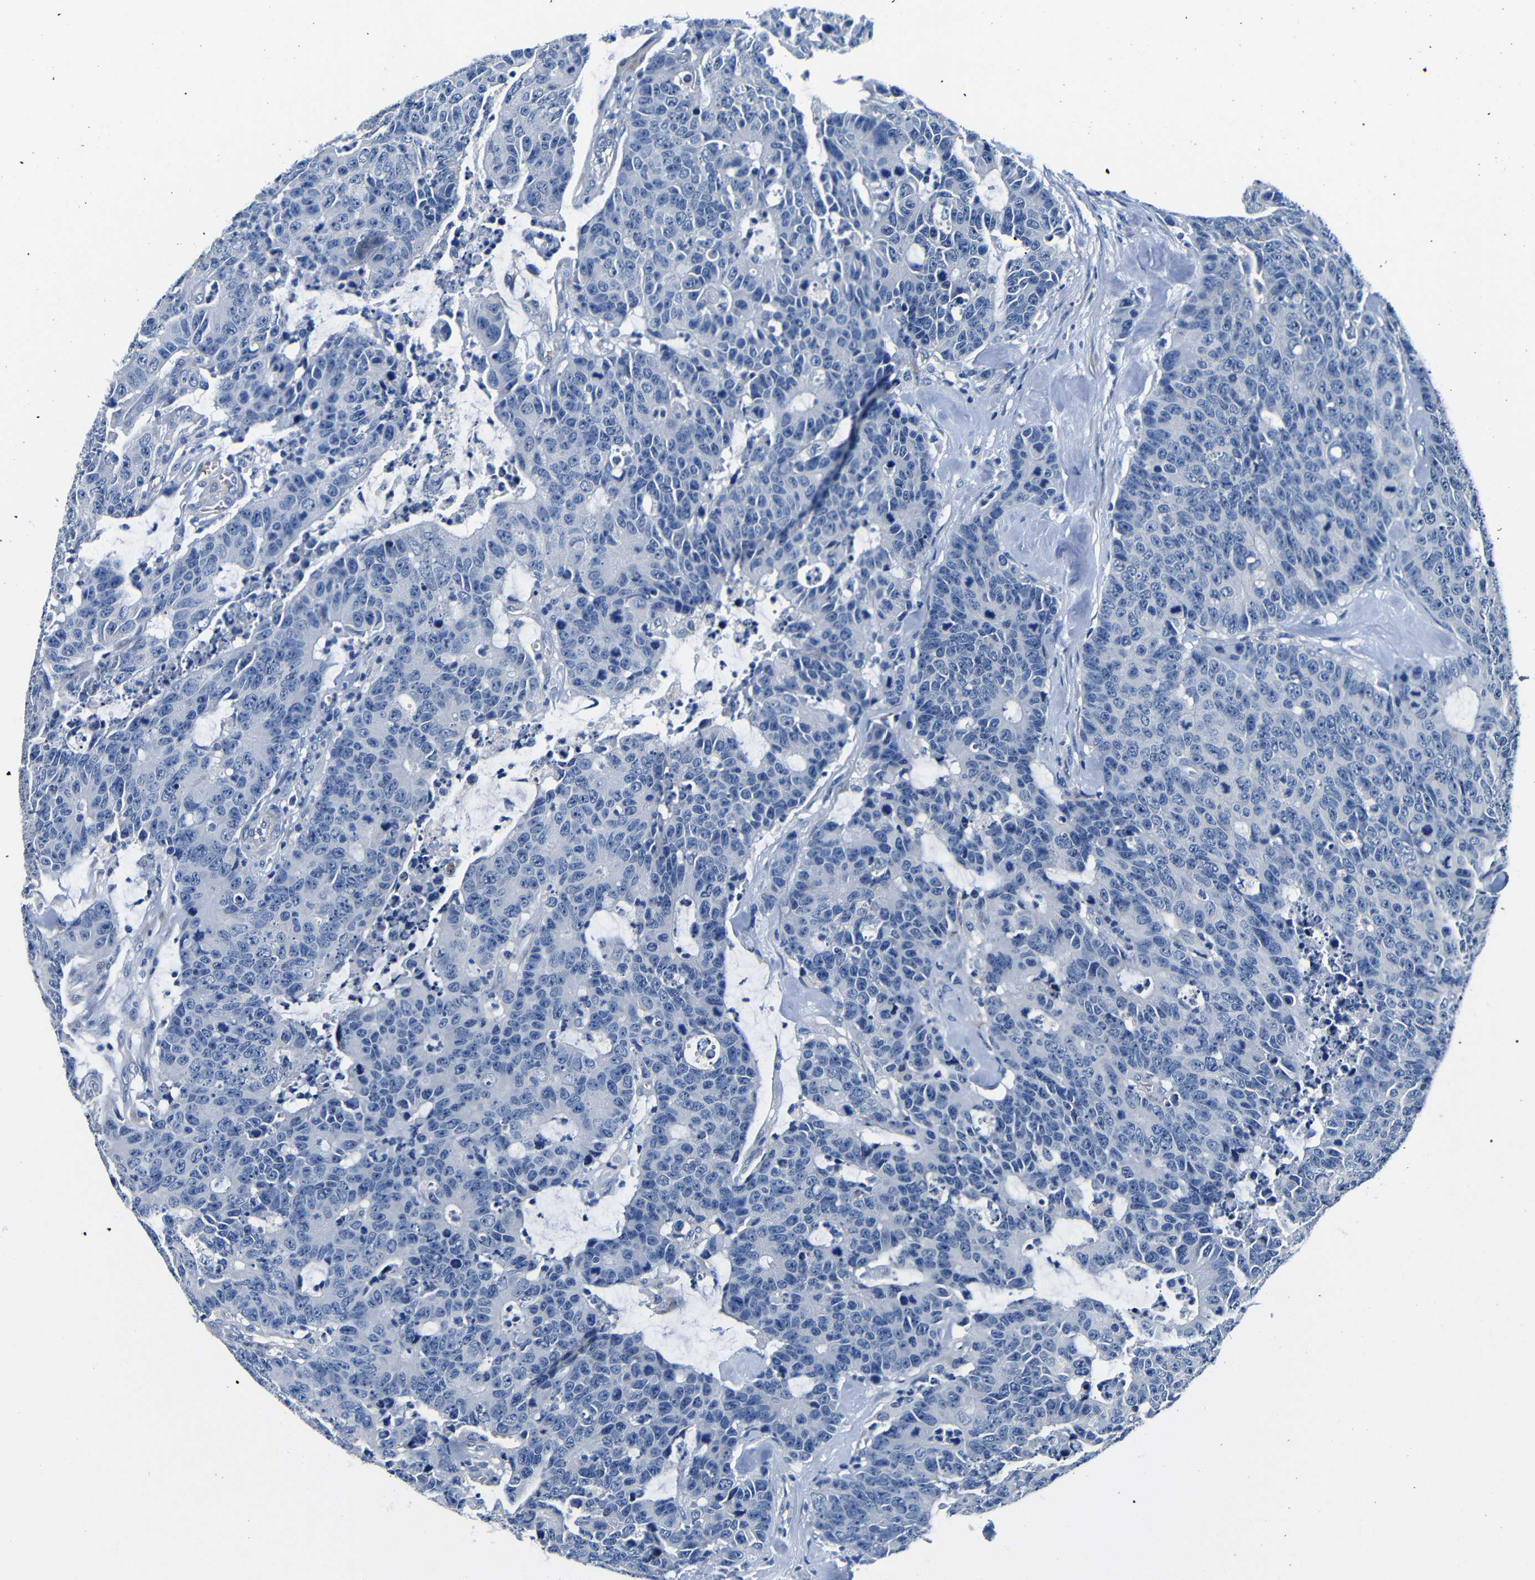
{"staining": {"intensity": "negative", "quantity": "none", "location": "none"}, "tissue": "colorectal cancer", "cell_type": "Tumor cells", "image_type": "cancer", "snomed": [{"axis": "morphology", "description": "Adenocarcinoma, NOS"}, {"axis": "topography", "description": "Colon"}], "caption": "This is an IHC photomicrograph of human colorectal adenocarcinoma. There is no expression in tumor cells.", "gene": "TNFAIP1", "patient": {"sex": "female", "age": 86}}